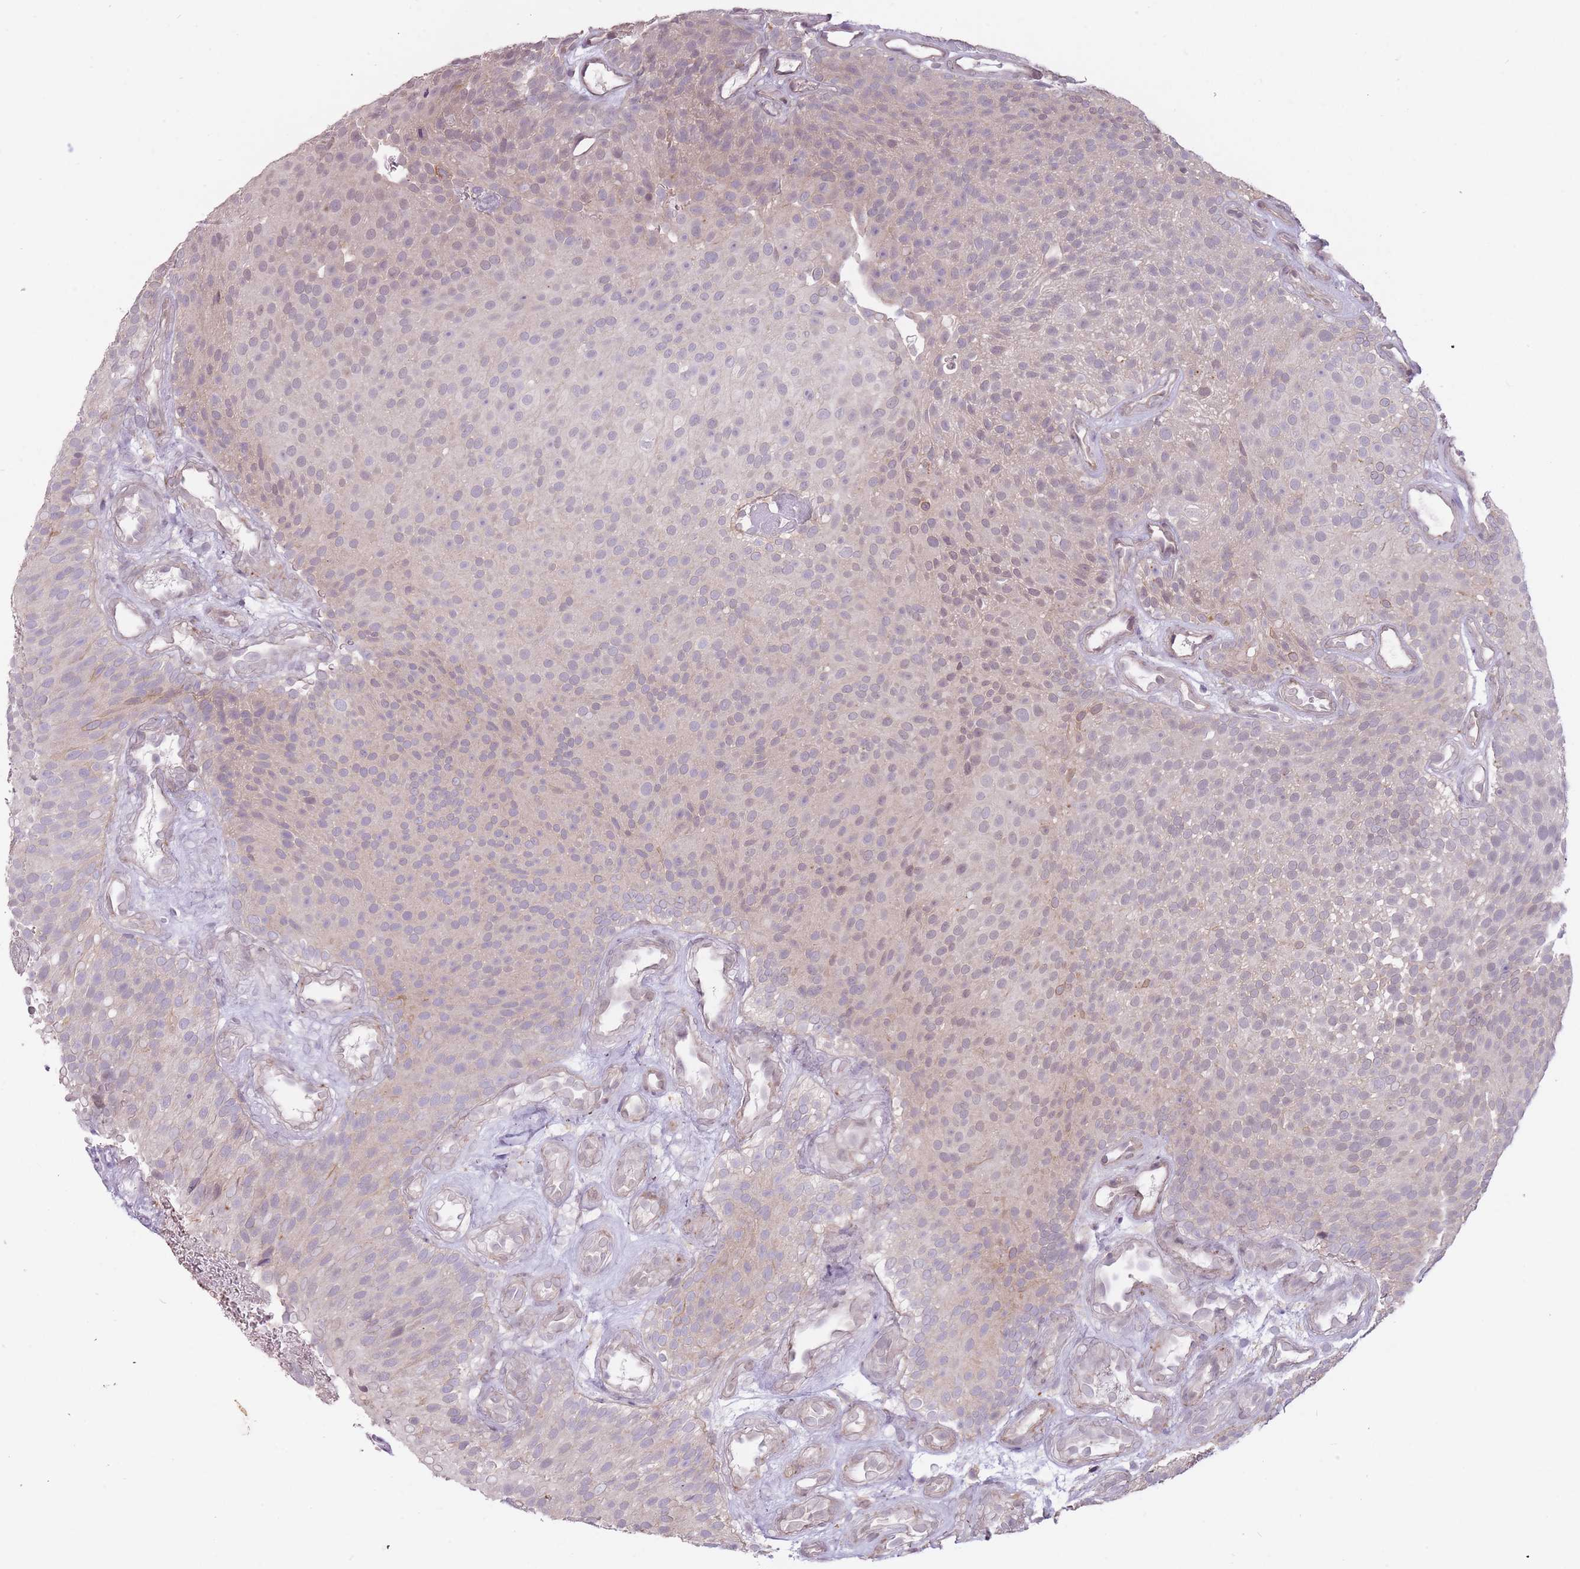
{"staining": {"intensity": "weak", "quantity": "25%-75%", "location": "nuclear"}, "tissue": "urothelial cancer", "cell_type": "Tumor cells", "image_type": "cancer", "snomed": [{"axis": "morphology", "description": "Urothelial carcinoma, Low grade"}, {"axis": "topography", "description": "Urinary bladder"}], "caption": "High-power microscopy captured an immunohistochemistry photomicrograph of urothelial carcinoma (low-grade), revealing weak nuclear staining in about 25%-75% of tumor cells.", "gene": "TET3", "patient": {"sex": "male", "age": 78}}